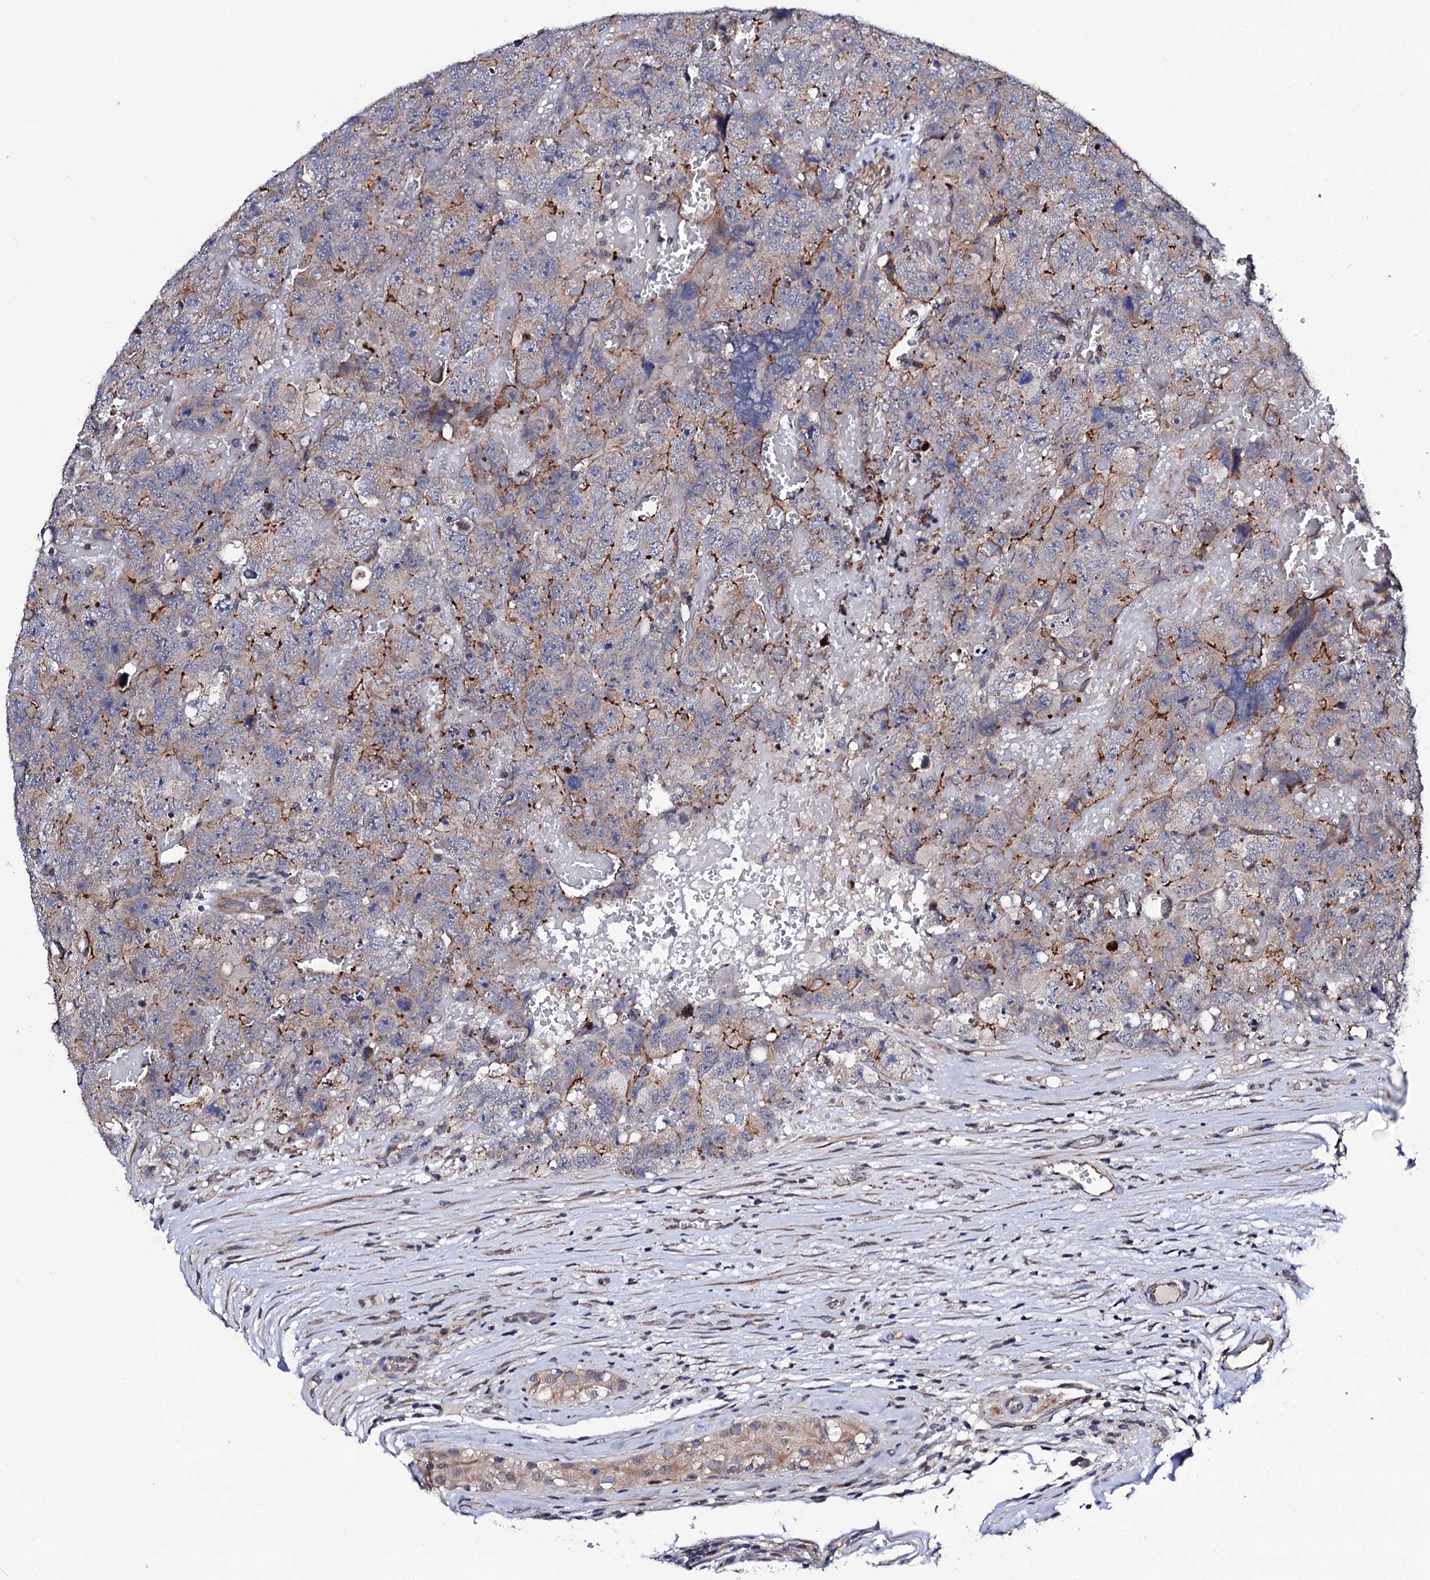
{"staining": {"intensity": "moderate", "quantity": "<25%", "location": "cytoplasmic/membranous"}, "tissue": "testis cancer", "cell_type": "Tumor cells", "image_type": "cancer", "snomed": [{"axis": "morphology", "description": "Carcinoma, Embryonal, NOS"}, {"axis": "topography", "description": "Testis"}], "caption": "Approximately <25% of tumor cells in testis embryonal carcinoma exhibit moderate cytoplasmic/membranous protein staining as visualized by brown immunohistochemical staining.", "gene": "COG4", "patient": {"sex": "male", "age": 45}}